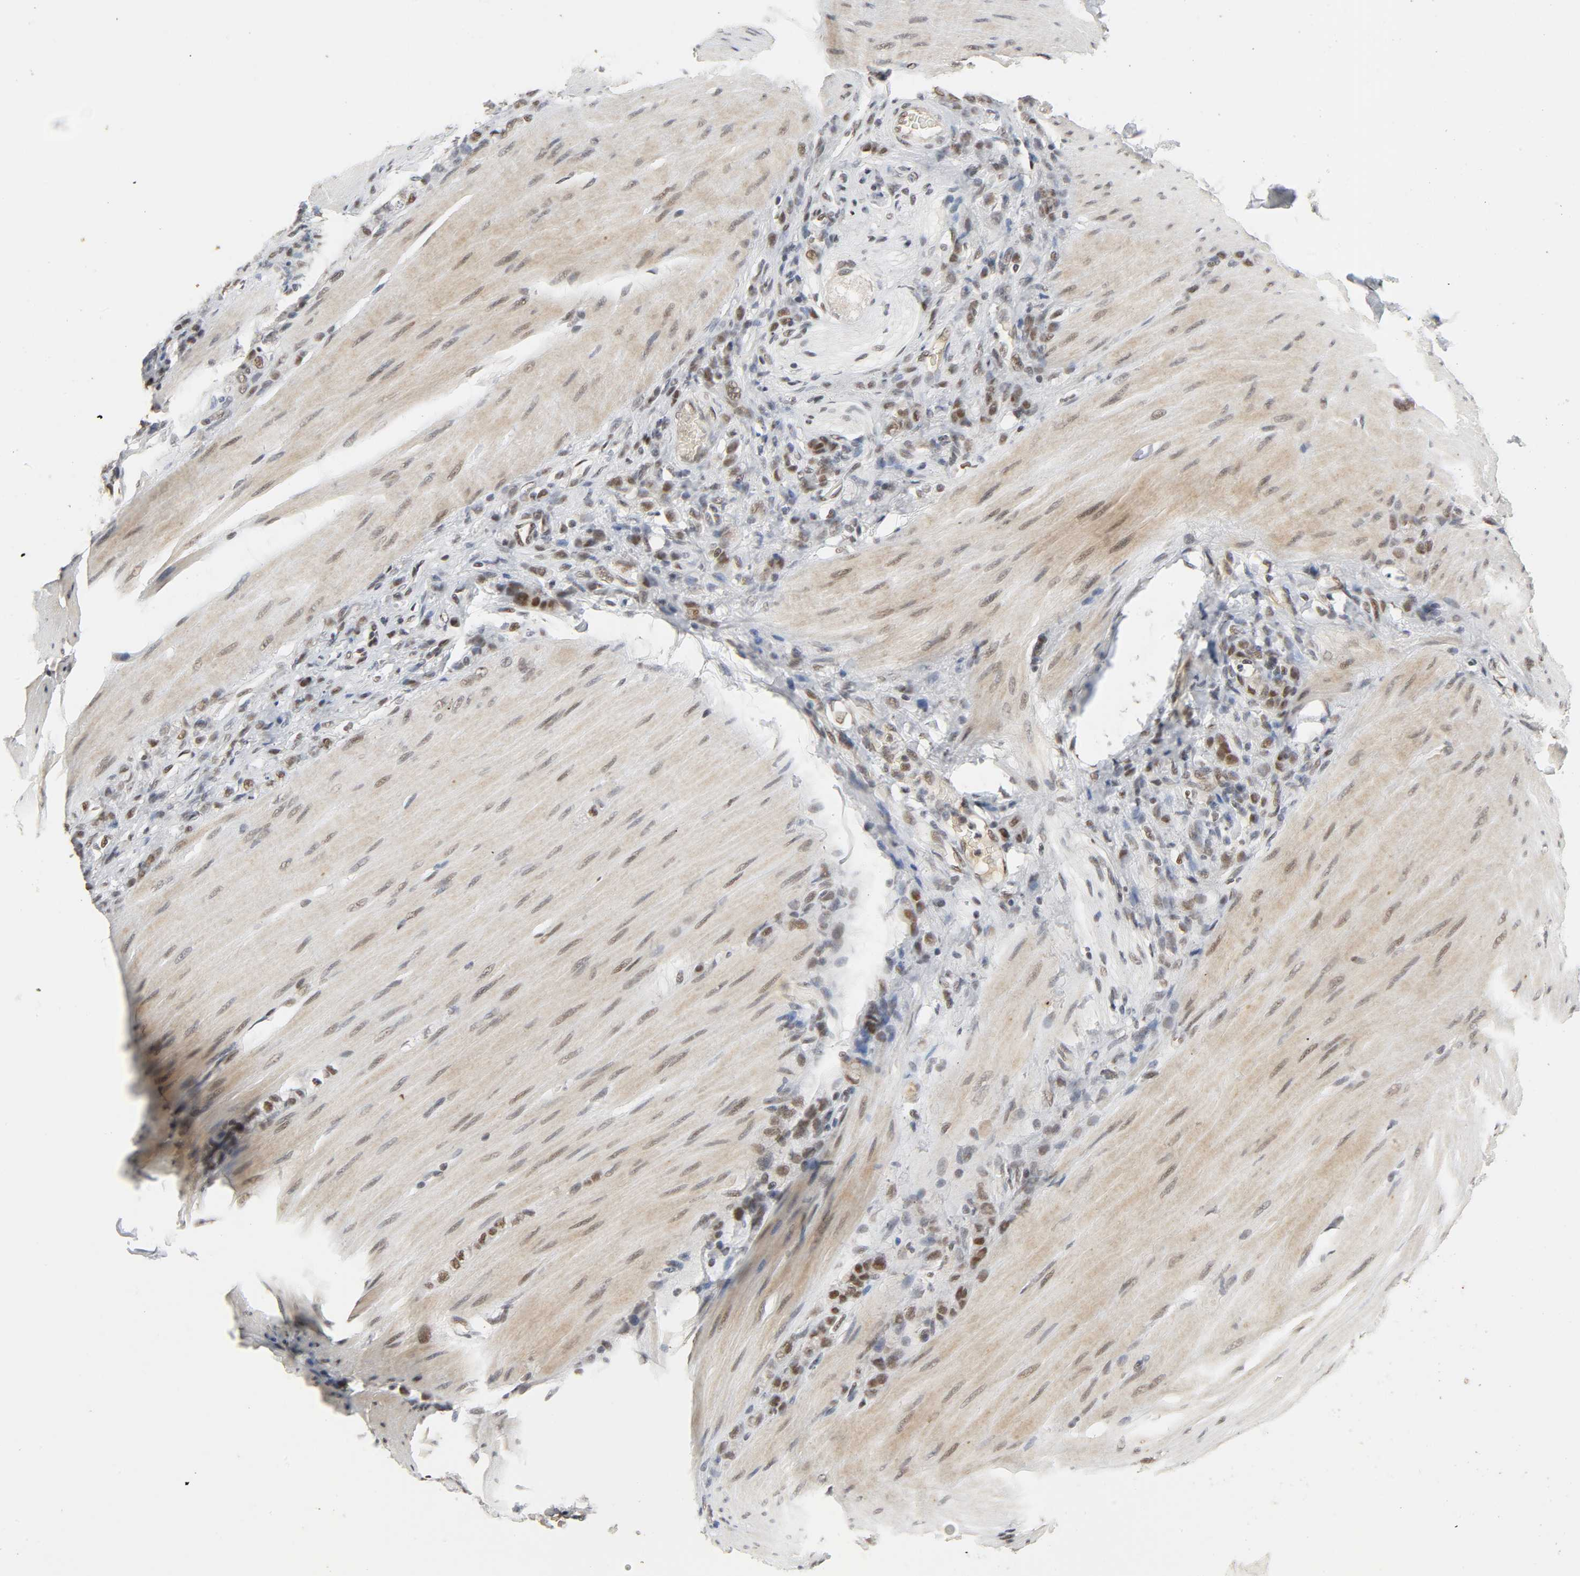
{"staining": {"intensity": "moderate", "quantity": ">75%", "location": "nuclear"}, "tissue": "stomach cancer", "cell_type": "Tumor cells", "image_type": "cancer", "snomed": [{"axis": "morphology", "description": "Adenocarcinoma, NOS"}, {"axis": "topography", "description": "Stomach"}], "caption": "Stomach adenocarcinoma stained for a protein demonstrates moderate nuclear positivity in tumor cells.", "gene": "NCOA6", "patient": {"sex": "male", "age": 82}}